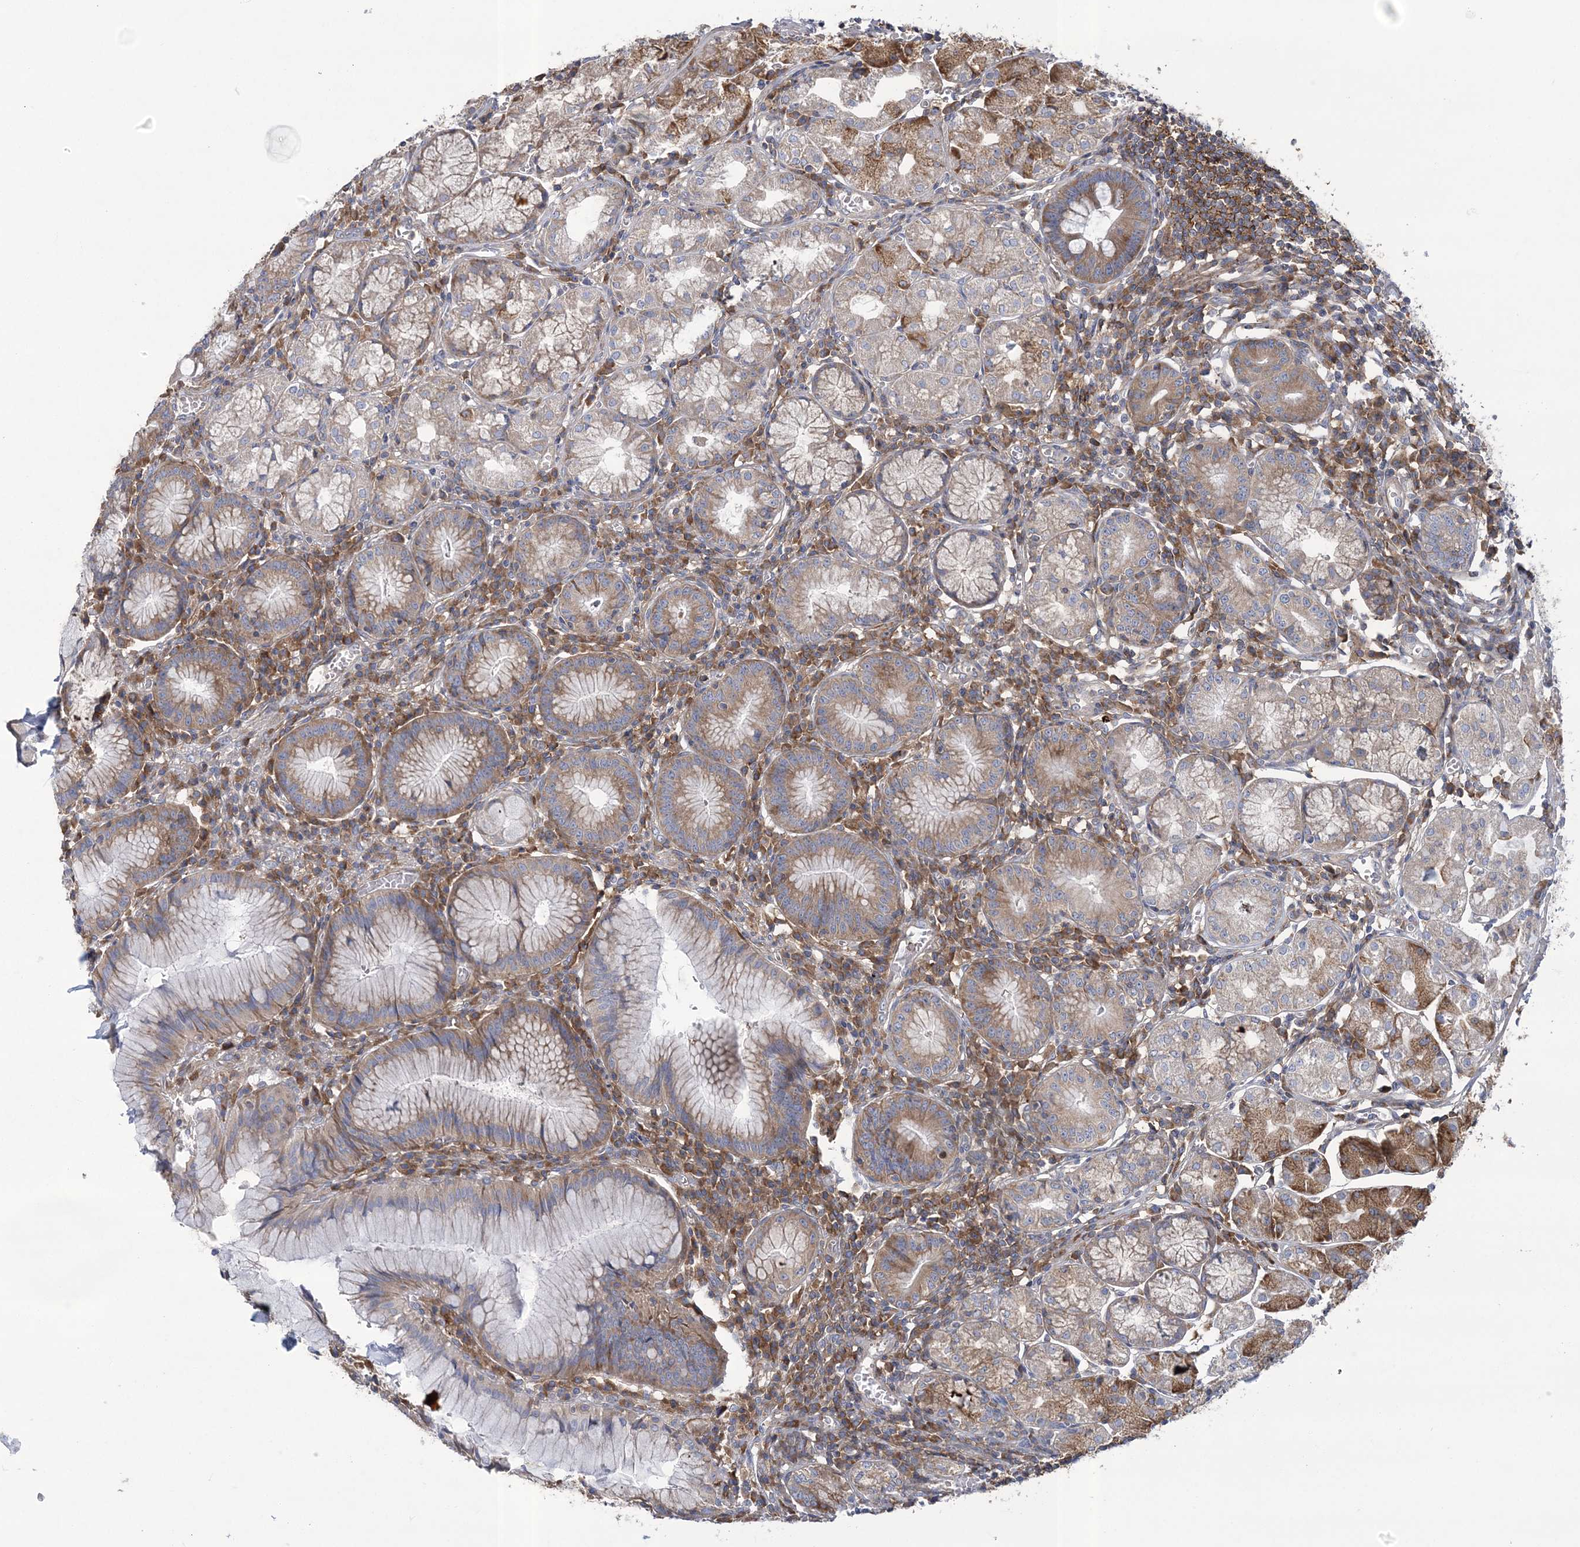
{"staining": {"intensity": "moderate", "quantity": "25%-75%", "location": "cytoplasmic/membranous"}, "tissue": "stomach", "cell_type": "Glandular cells", "image_type": "normal", "snomed": [{"axis": "morphology", "description": "Normal tissue, NOS"}, {"axis": "topography", "description": "Stomach"}], "caption": "This is a histology image of immunohistochemistry staining of benign stomach, which shows moderate staining in the cytoplasmic/membranous of glandular cells.", "gene": "ARSJ", "patient": {"sex": "male", "age": 55}}